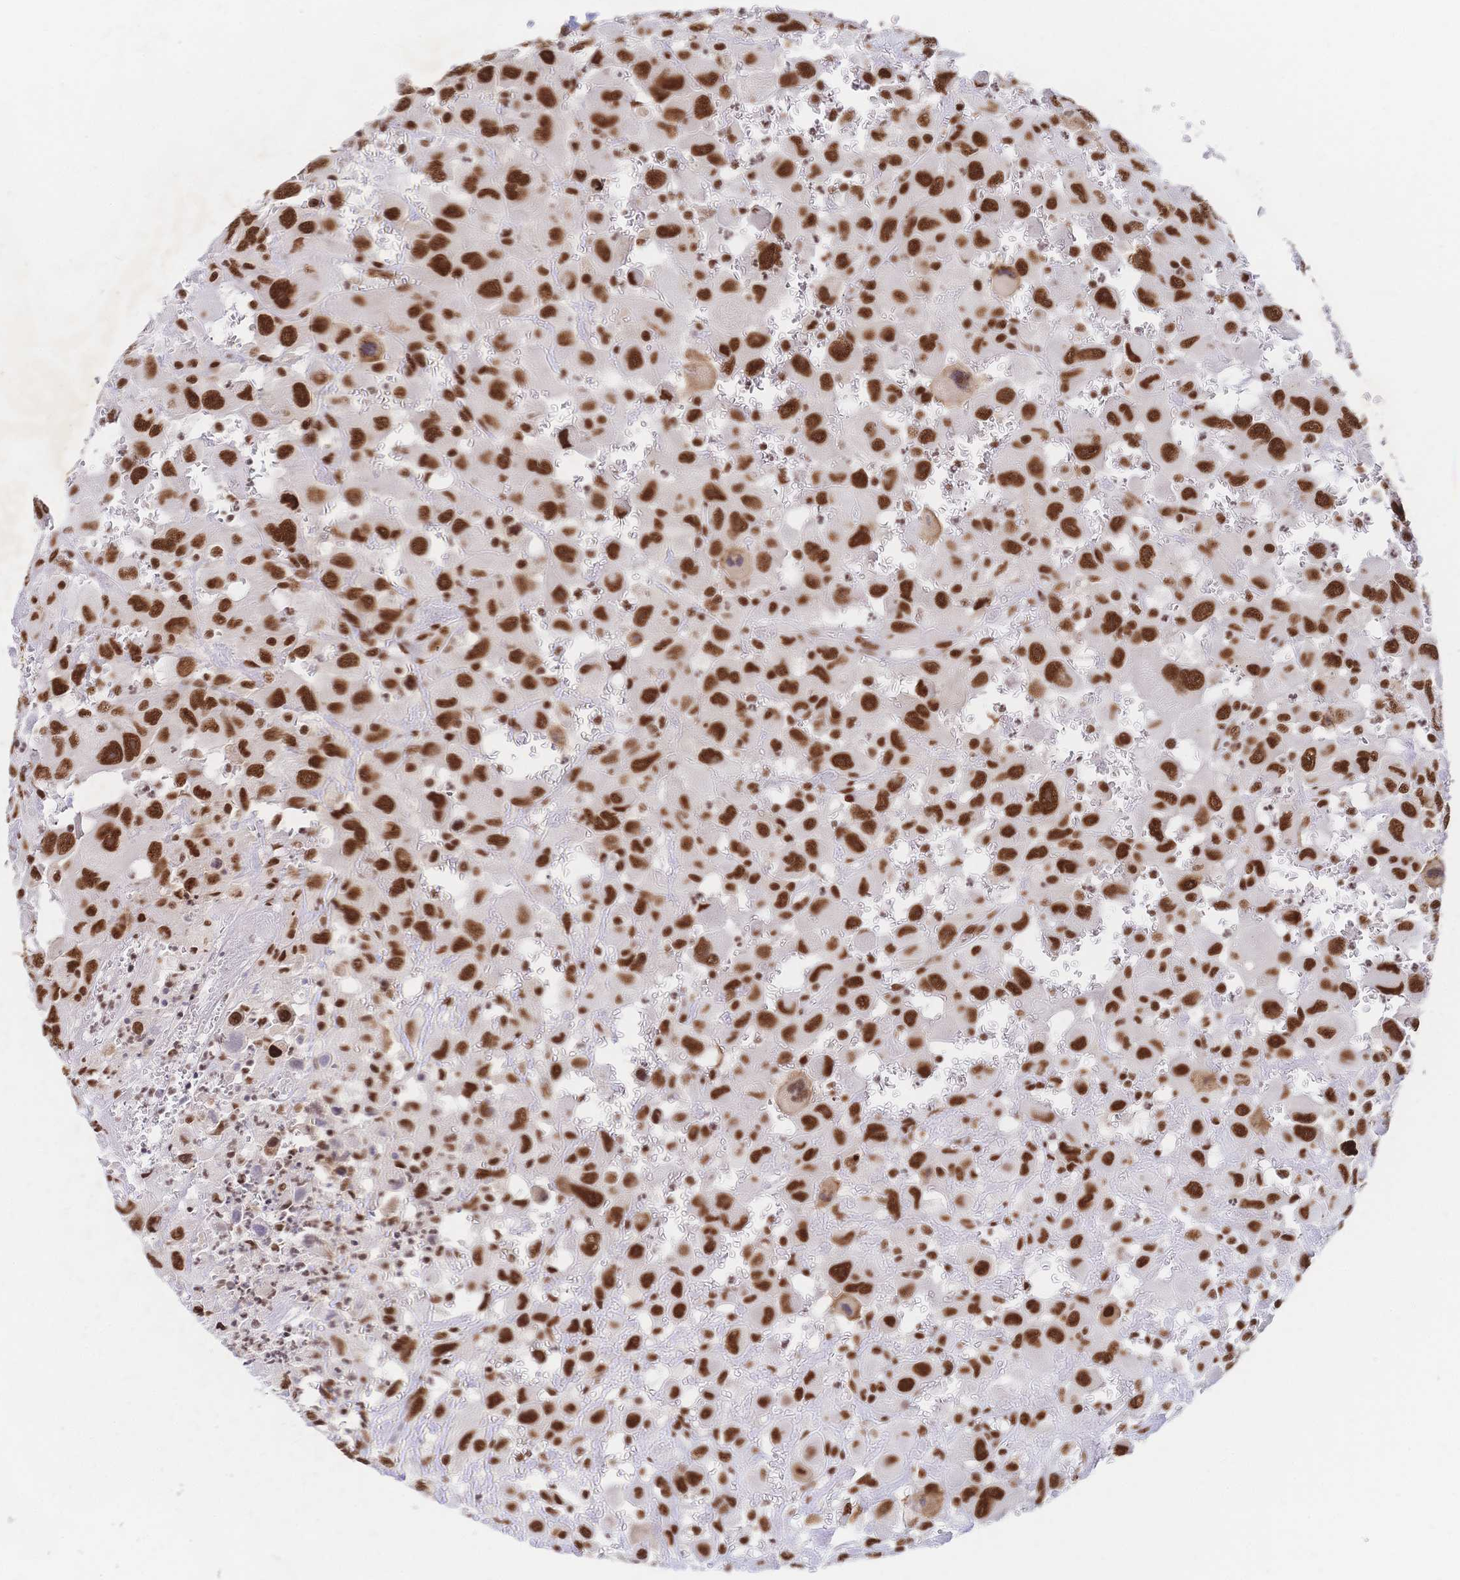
{"staining": {"intensity": "strong", "quantity": ">75%", "location": "nuclear"}, "tissue": "head and neck cancer", "cell_type": "Tumor cells", "image_type": "cancer", "snomed": [{"axis": "morphology", "description": "Squamous cell carcinoma, NOS"}, {"axis": "morphology", "description": "Squamous cell carcinoma, metastatic, NOS"}, {"axis": "topography", "description": "Oral tissue"}, {"axis": "topography", "description": "Head-Neck"}], "caption": "This is an image of IHC staining of head and neck cancer (metastatic squamous cell carcinoma), which shows strong expression in the nuclear of tumor cells.", "gene": "SRSF1", "patient": {"sex": "female", "age": 85}}